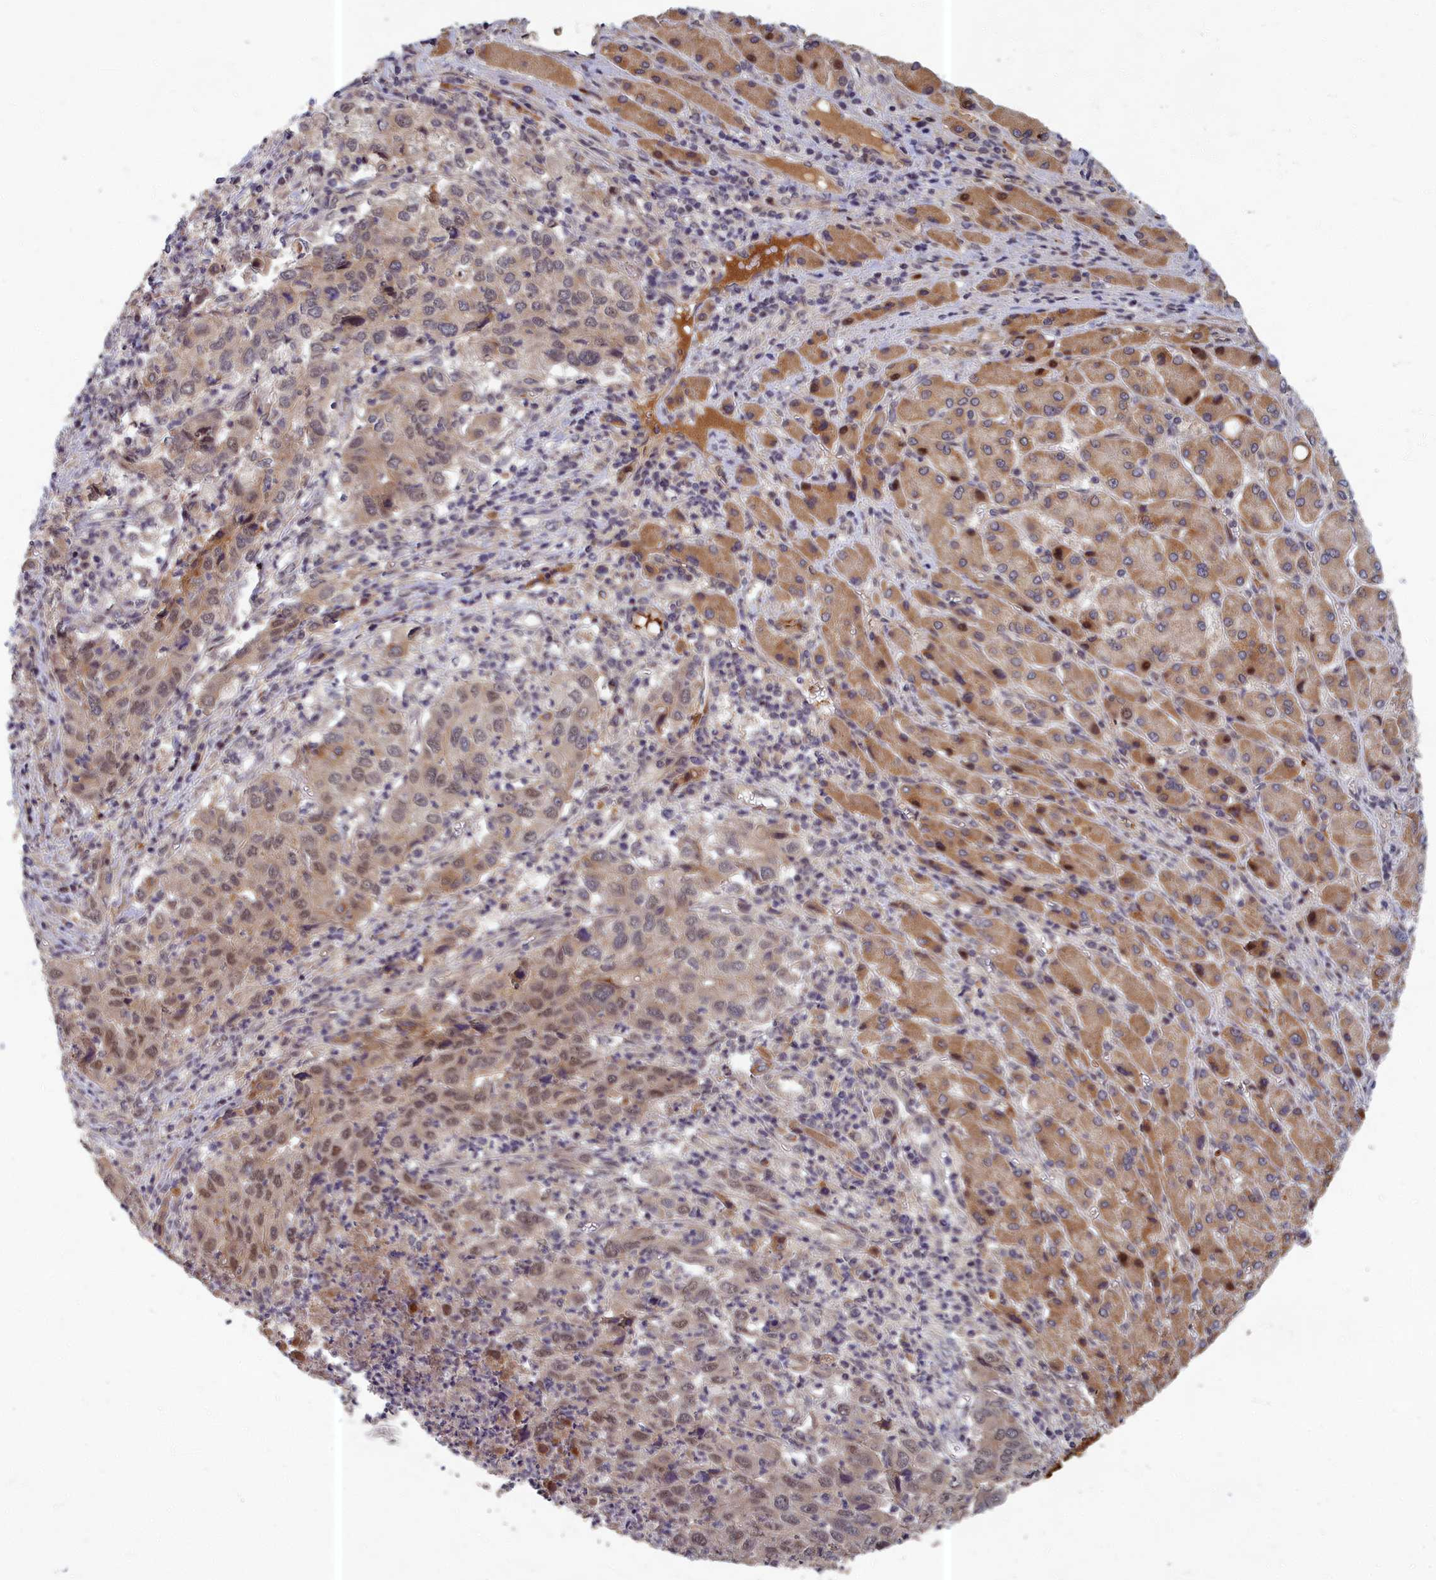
{"staining": {"intensity": "weak", "quantity": "25%-75%", "location": "cytoplasmic/membranous,nuclear"}, "tissue": "liver cancer", "cell_type": "Tumor cells", "image_type": "cancer", "snomed": [{"axis": "morphology", "description": "Carcinoma, Hepatocellular, NOS"}, {"axis": "topography", "description": "Liver"}], "caption": "A histopathology image of hepatocellular carcinoma (liver) stained for a protein demonstrates weak cytoplasmic/membranous and nuclear brown staining in tumor cells. Nuclei are stained in blue.", "gene": "EARS2", "patient": {"sex": "male", "age": 63}}